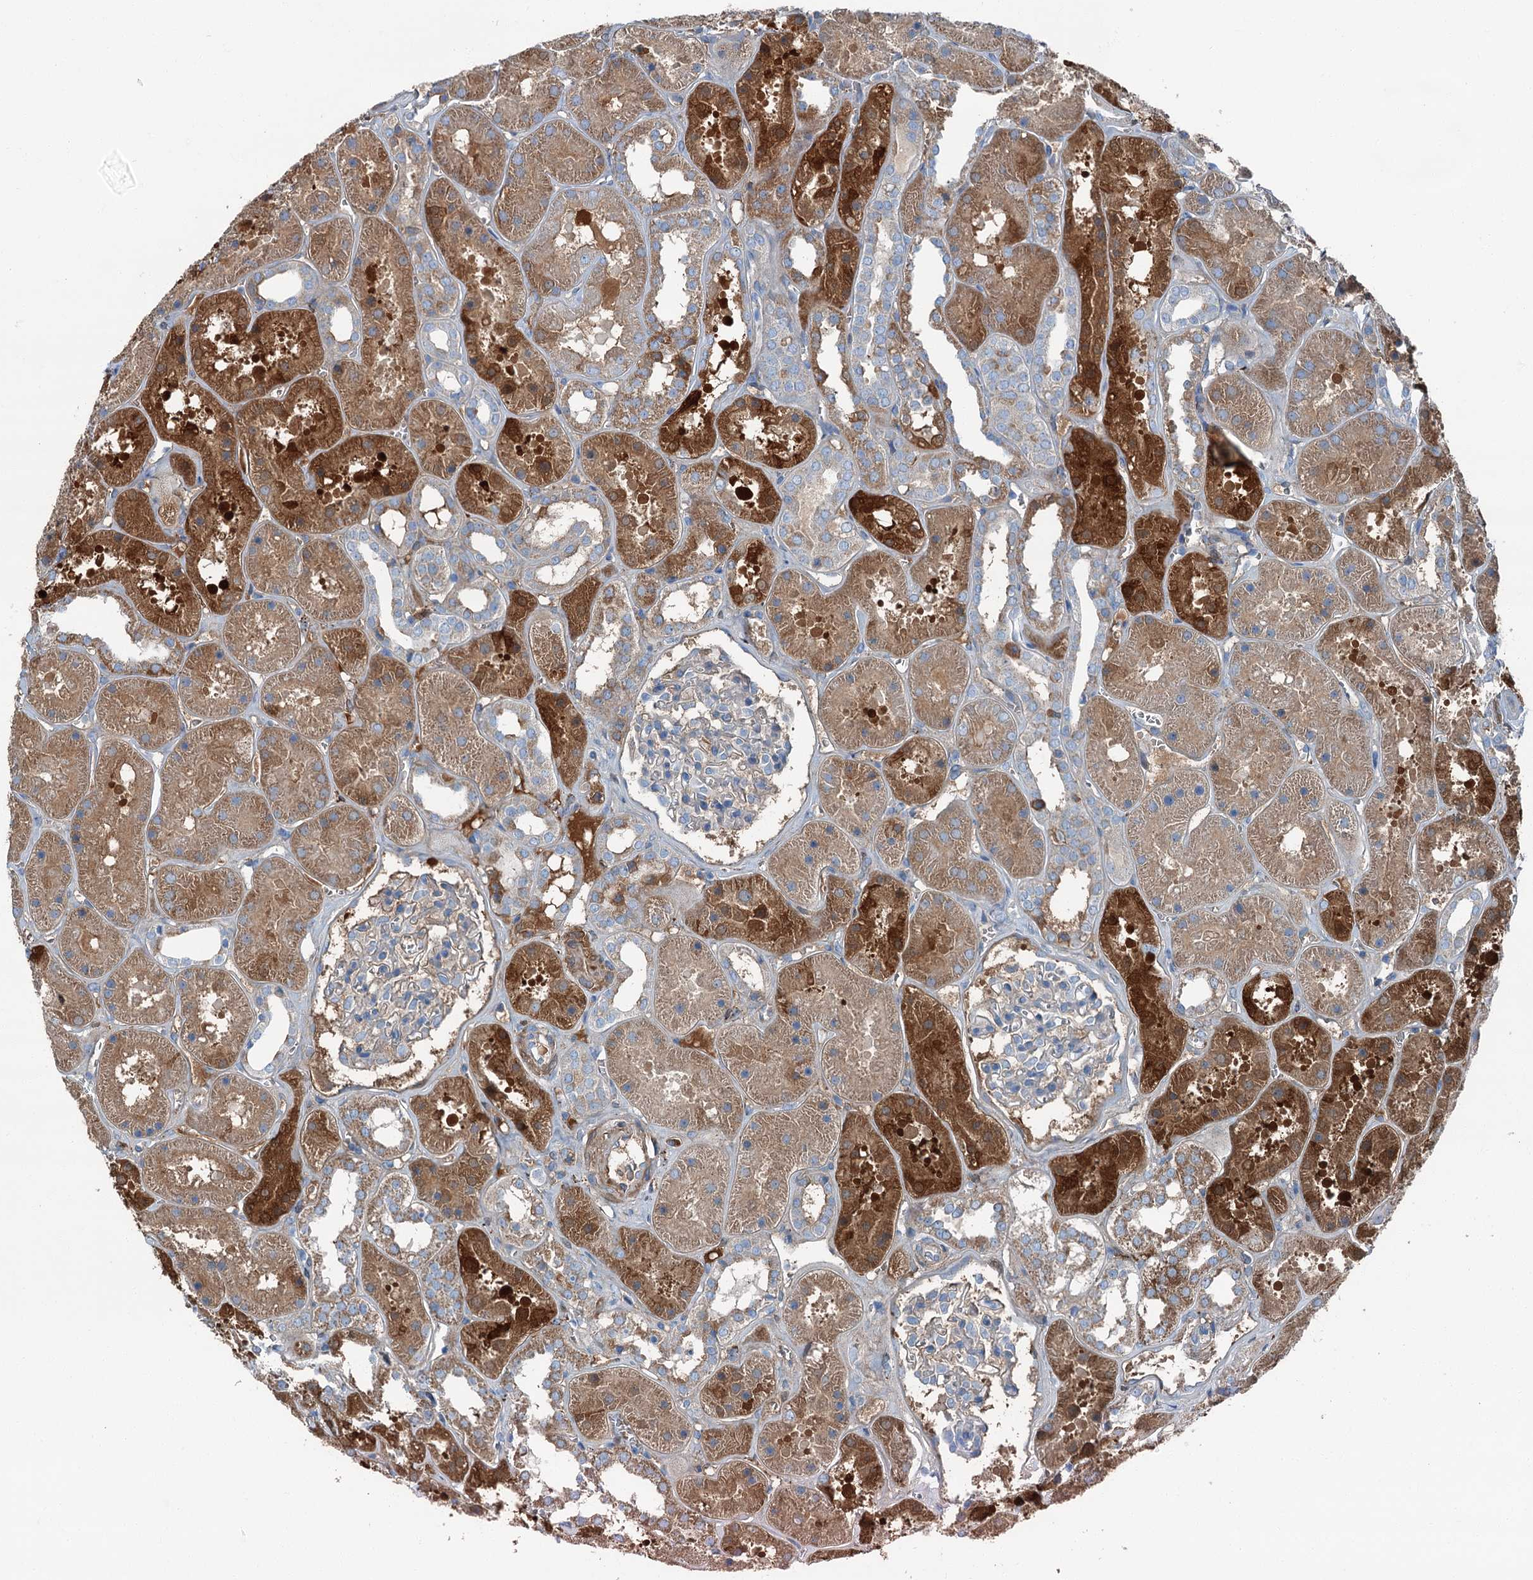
{"staining": {"intensity": "weak", "quantity": "25%-75%", "location": "cytoplasmic/membranous"}, "tissue": "kidney", "cell_type": "Cells in glomeruli", "image_type": "normal", "snomed": [{"axis": "morphology", "description": "Normal tissue, NOS"}, {"axis": "topography", "description": "Kidney"}], "caption": "IHC (DAB (3,3'-diaminobenzidine)) staining of unremarkable kidney exhibits weak cytoplasmic/membranous protein expression in approximately 25%-75% of cells in glomeruli. The staining is performed using DAB (3,3'-diaminobenzidine) brown chromogen to label protein expression. The nuclei are counter-stained blue using hematoxylin.", "gene": "AXL", "patient": {"sex": "female", "age": 41}}